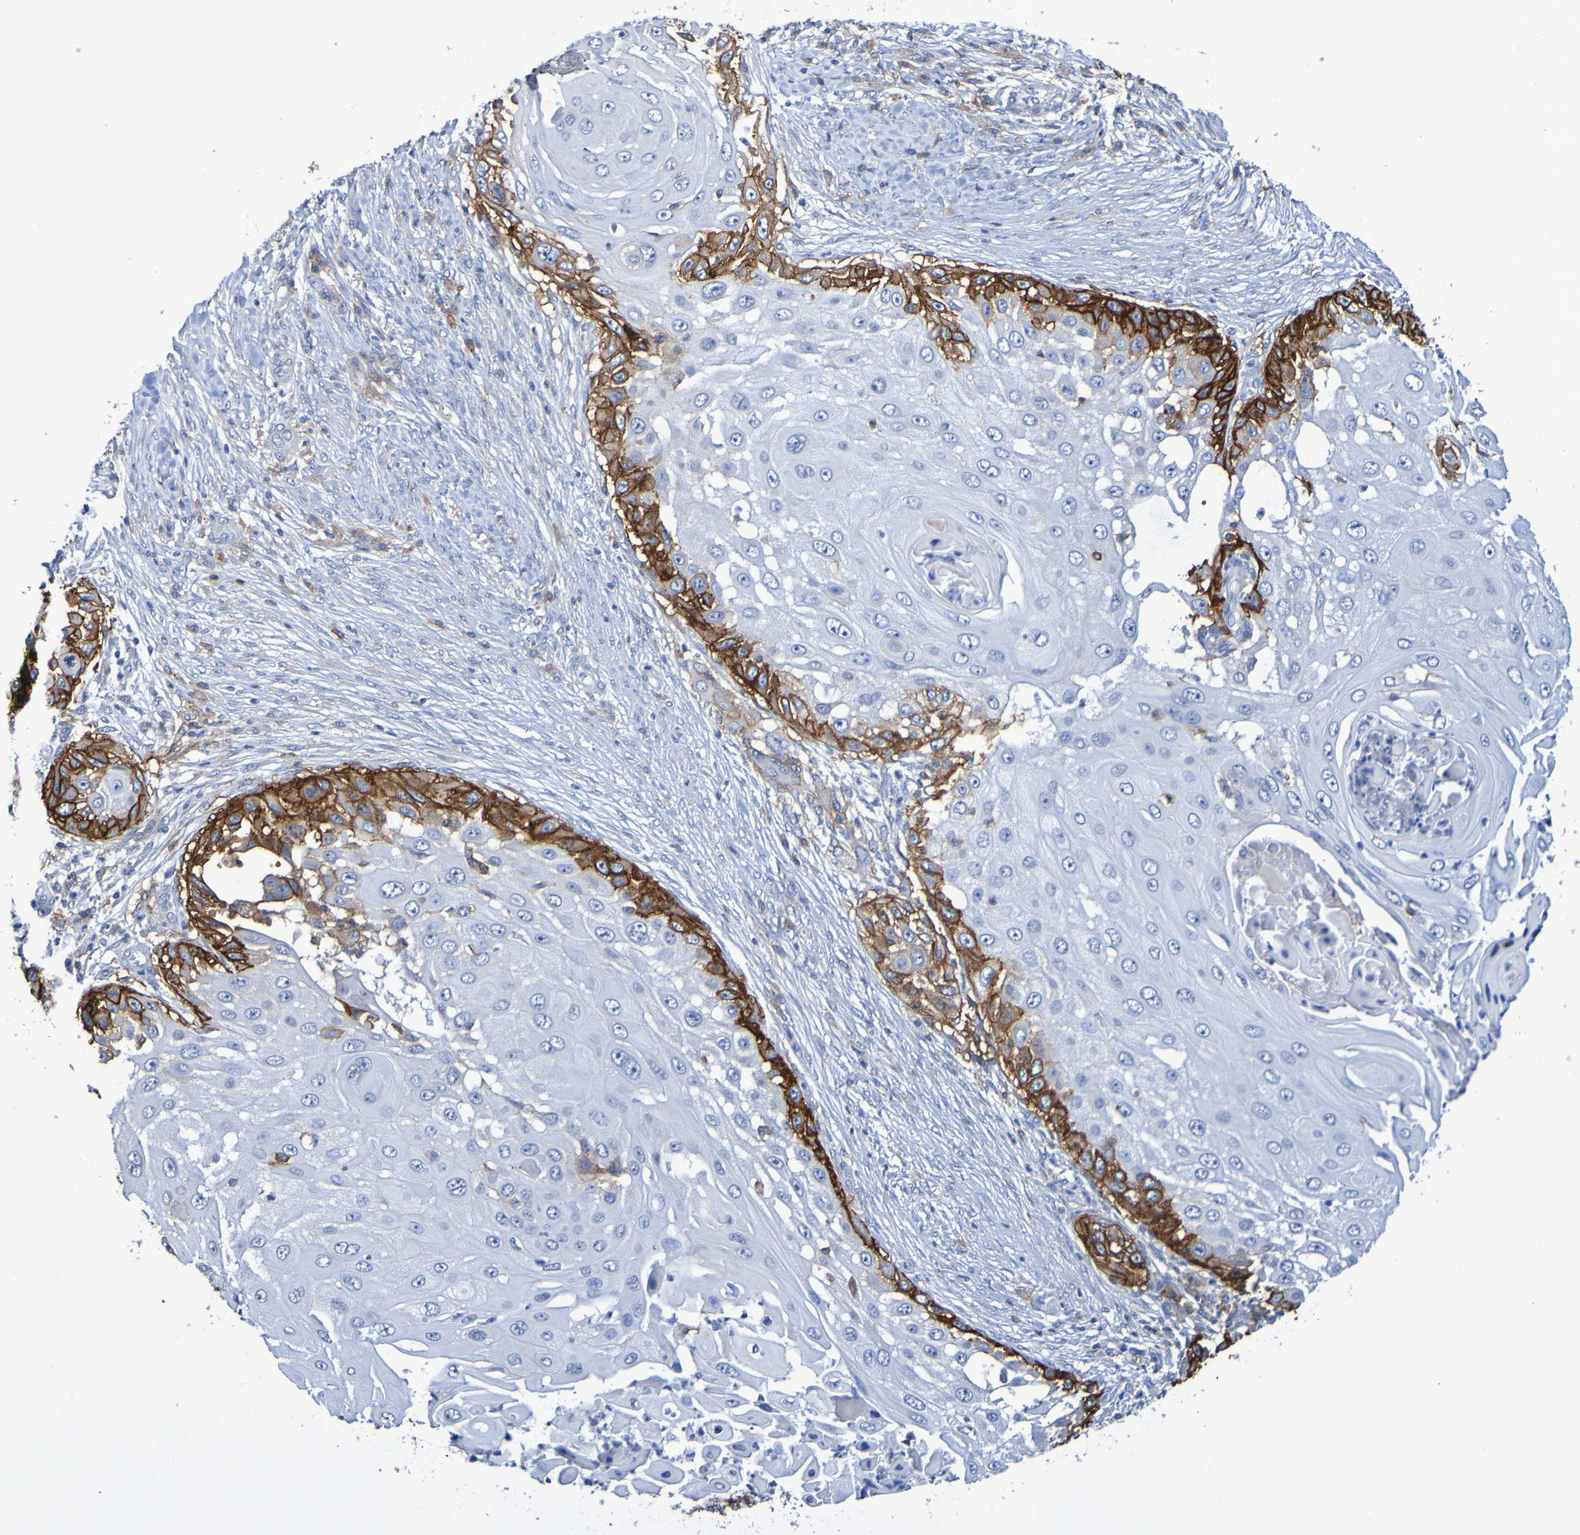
{"staining": {"intensity": "strong", "quantity": "<25%", "location": "cytoplasmic/membranous"}, "tissue": "skin cancer", "cell_type": "Tumor cells", "image_type": "cancer", "snomed": [{"axis": "morphology", "description": "Squamous cell carcinoma, NOS"}, {"axis": "topography", "description": "Skin"}], "caption": "DAB immunohistochemical staining of human squamous cell carcinoma (skin) demonstrates strong cytoplasmic/membranous protein staining in about <25% of tumor cells. (DAB IHC, brown staining for protein, blue staining for nuclei).", "gene": "SLC3A2", "patient": {"sex": "female", "age": 44}}